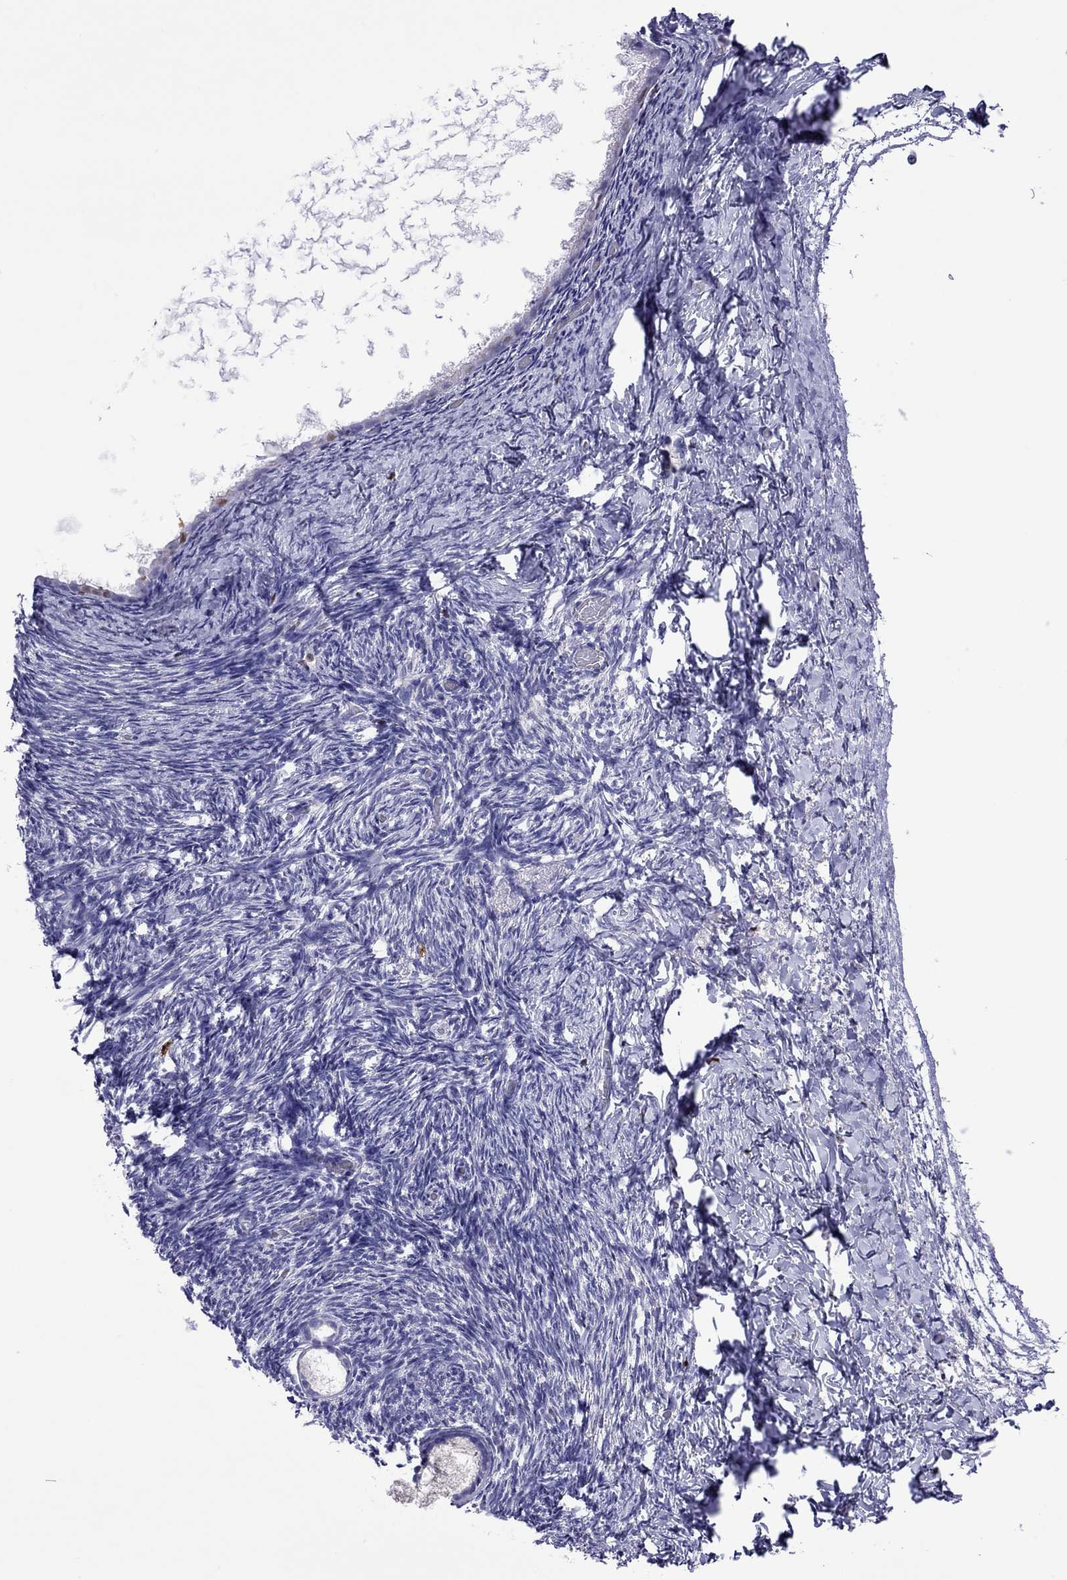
{"staining": {"intensity": "negative", "quantity": "none", "location": "none"}, "tissue": "ovary", "cell_type": "Follicle cells", "image_type": "normal", "snomed": [{"axis": "morphology", "description": "Normal tissue, NOS"}, {"axis": "topography", "description": "Ovary"}], "caption": "High magnification brightfield microscopy of normal ovary stained with DAB (3,3'-diaminobenzidine) (brown) and counterstained with hematoxylin (blue): follicle cells show no significant staining. (DAB (3,3'-diaminobenzidine) IHC with hematoxylin counter stain).", "gene": "MPZ", "patient": {"sex": "female", "age": 39}}